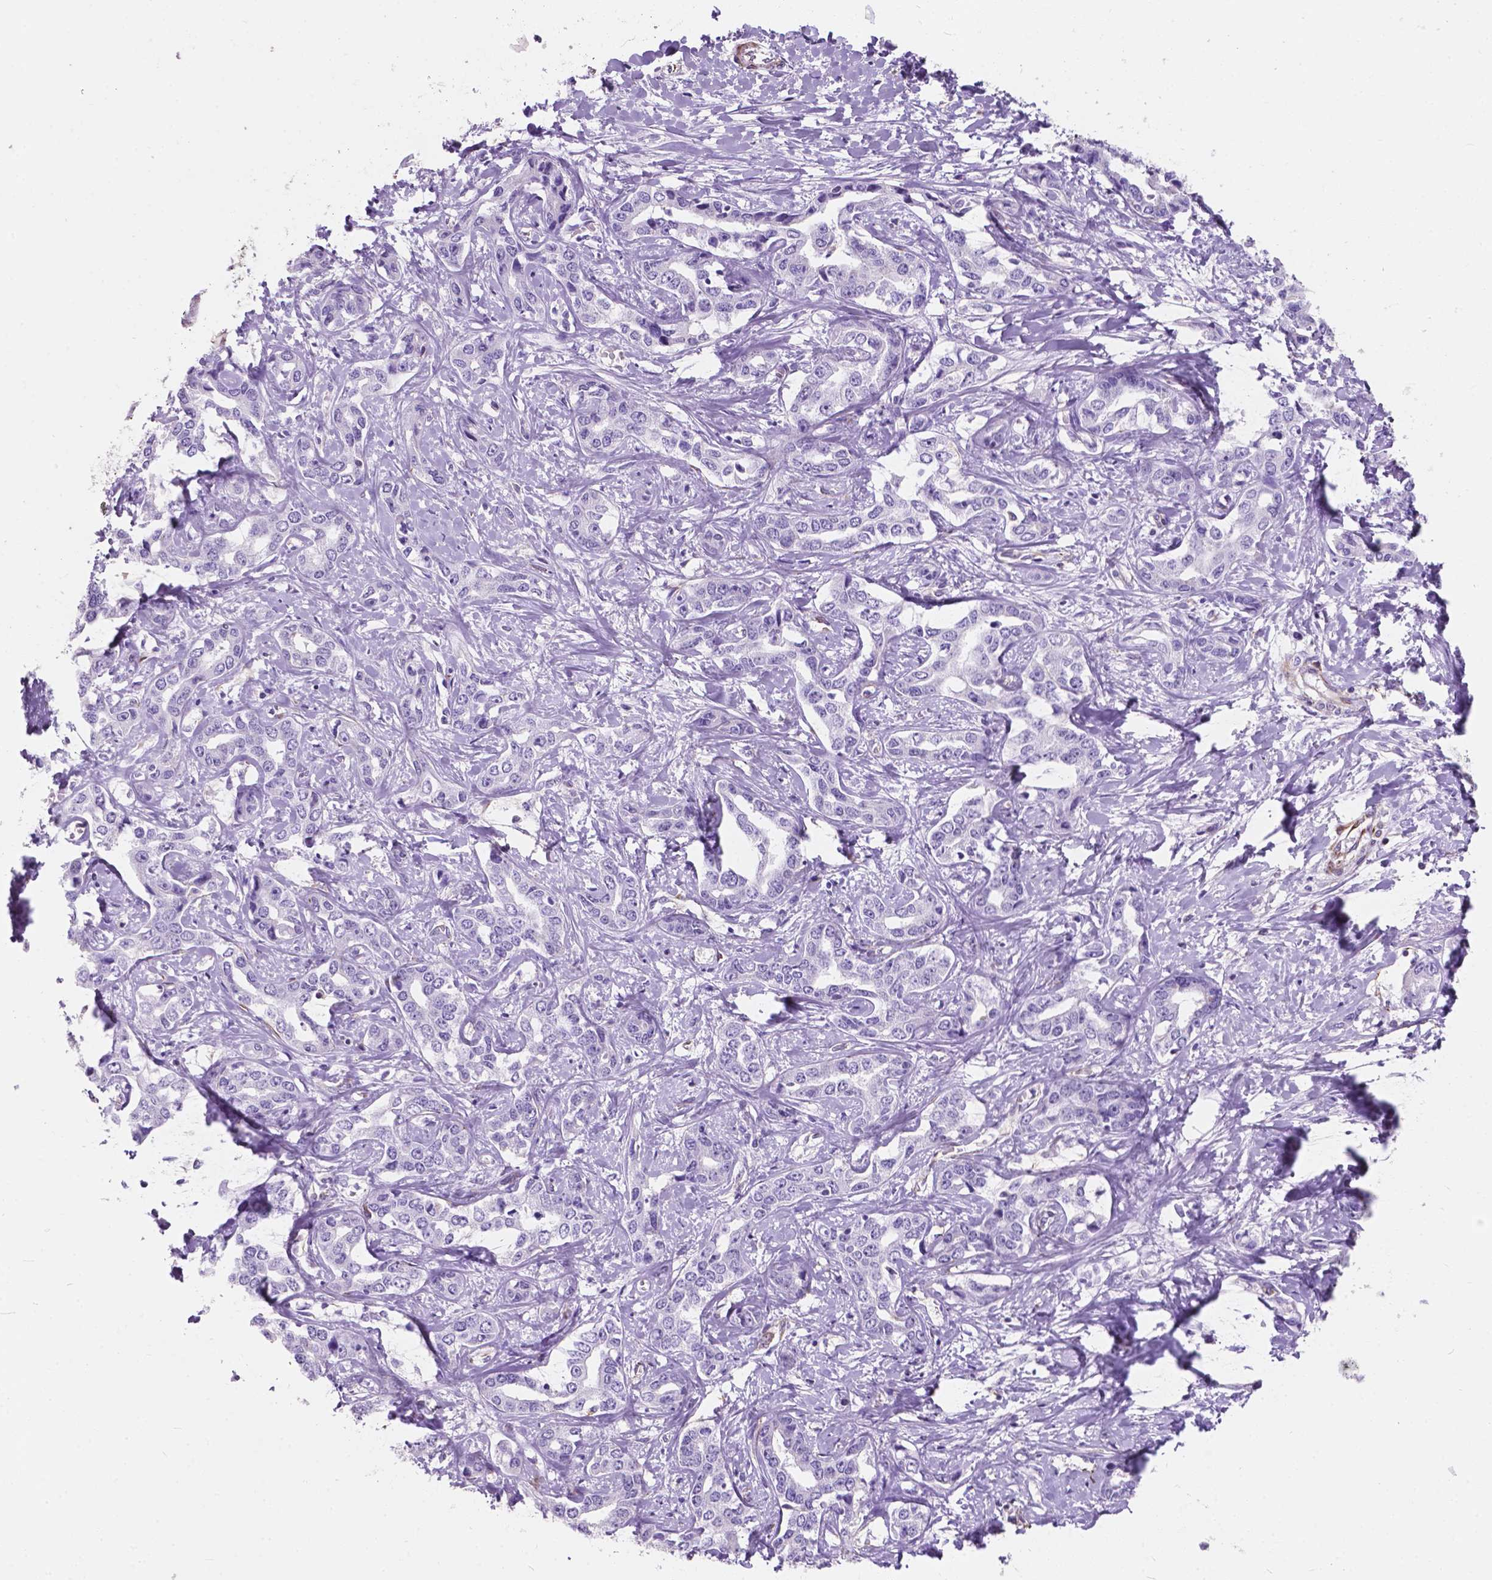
{"staining": {"intensity": "negative", "quantity": "none", "location": "none"}, "tissue": "liver cancer", "cell_type": "Tumor cells", "image_type": "cancer", "snomed": [{"axis": "morphology", "description": "Cholangiocarcinoma"}, {"axis": "topography", "description": "Liver"}], "caption": "This is an IHC image of human liver cholangiocarcinoma. There is no staining in tumor cells.", "gene": "AMOT", "patient": {"sex": "male", "age": 59}}